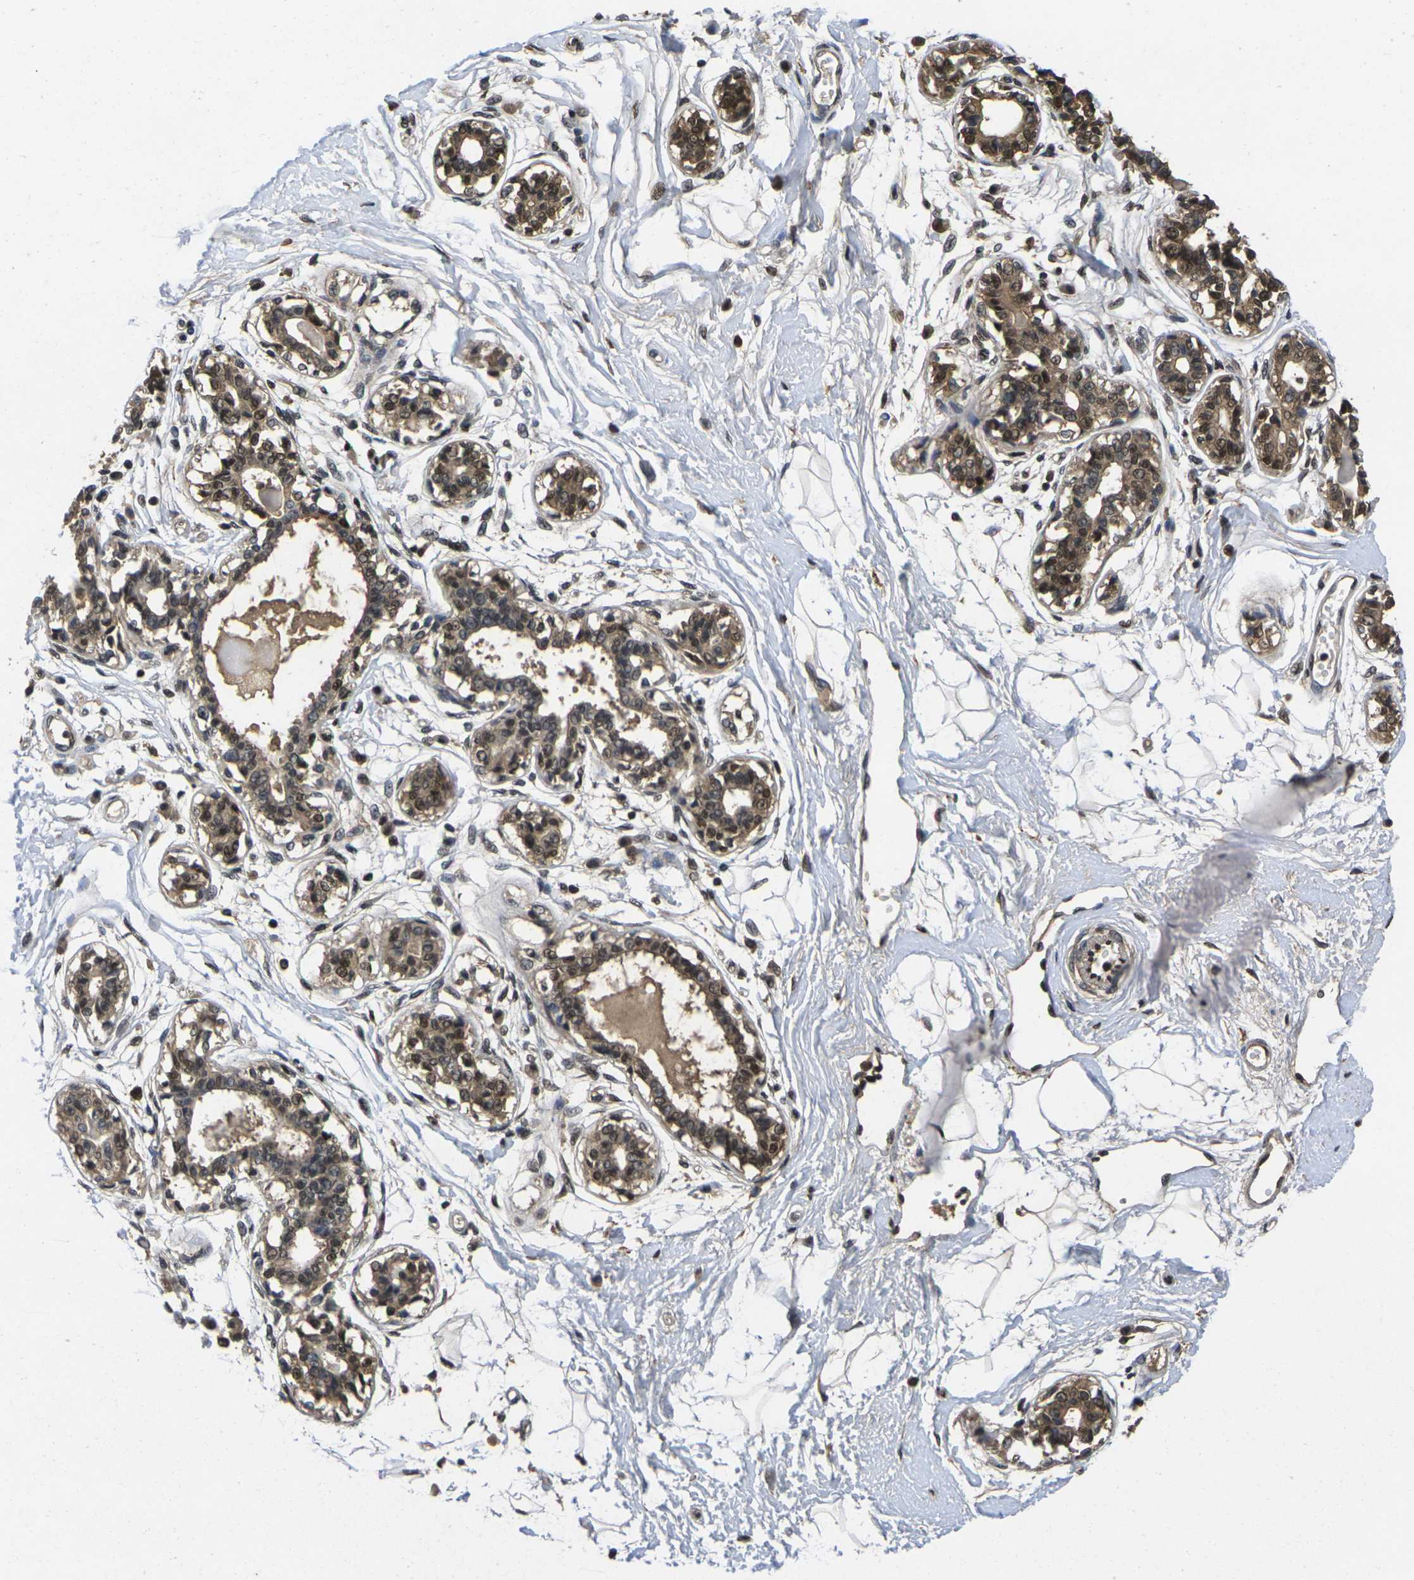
{"staining": {"intensity": "negative", "quantity": "none", "location": "none"}, "tissue": "breast", "cell_type": "Adipocytes", "image_type": "normal", "snomed": [{"axis": "morphology", "description": "Normal tissue, NOS"}, {"axis": "topography", "description": "Breast"}], "caption": "An immunohistochemistry (IHC) micrograph of benign breast is shown. There is no staining in adipocytes of breast.", "gene": "GTF2E1", "patient": {"sex": "female", "age": 45}}